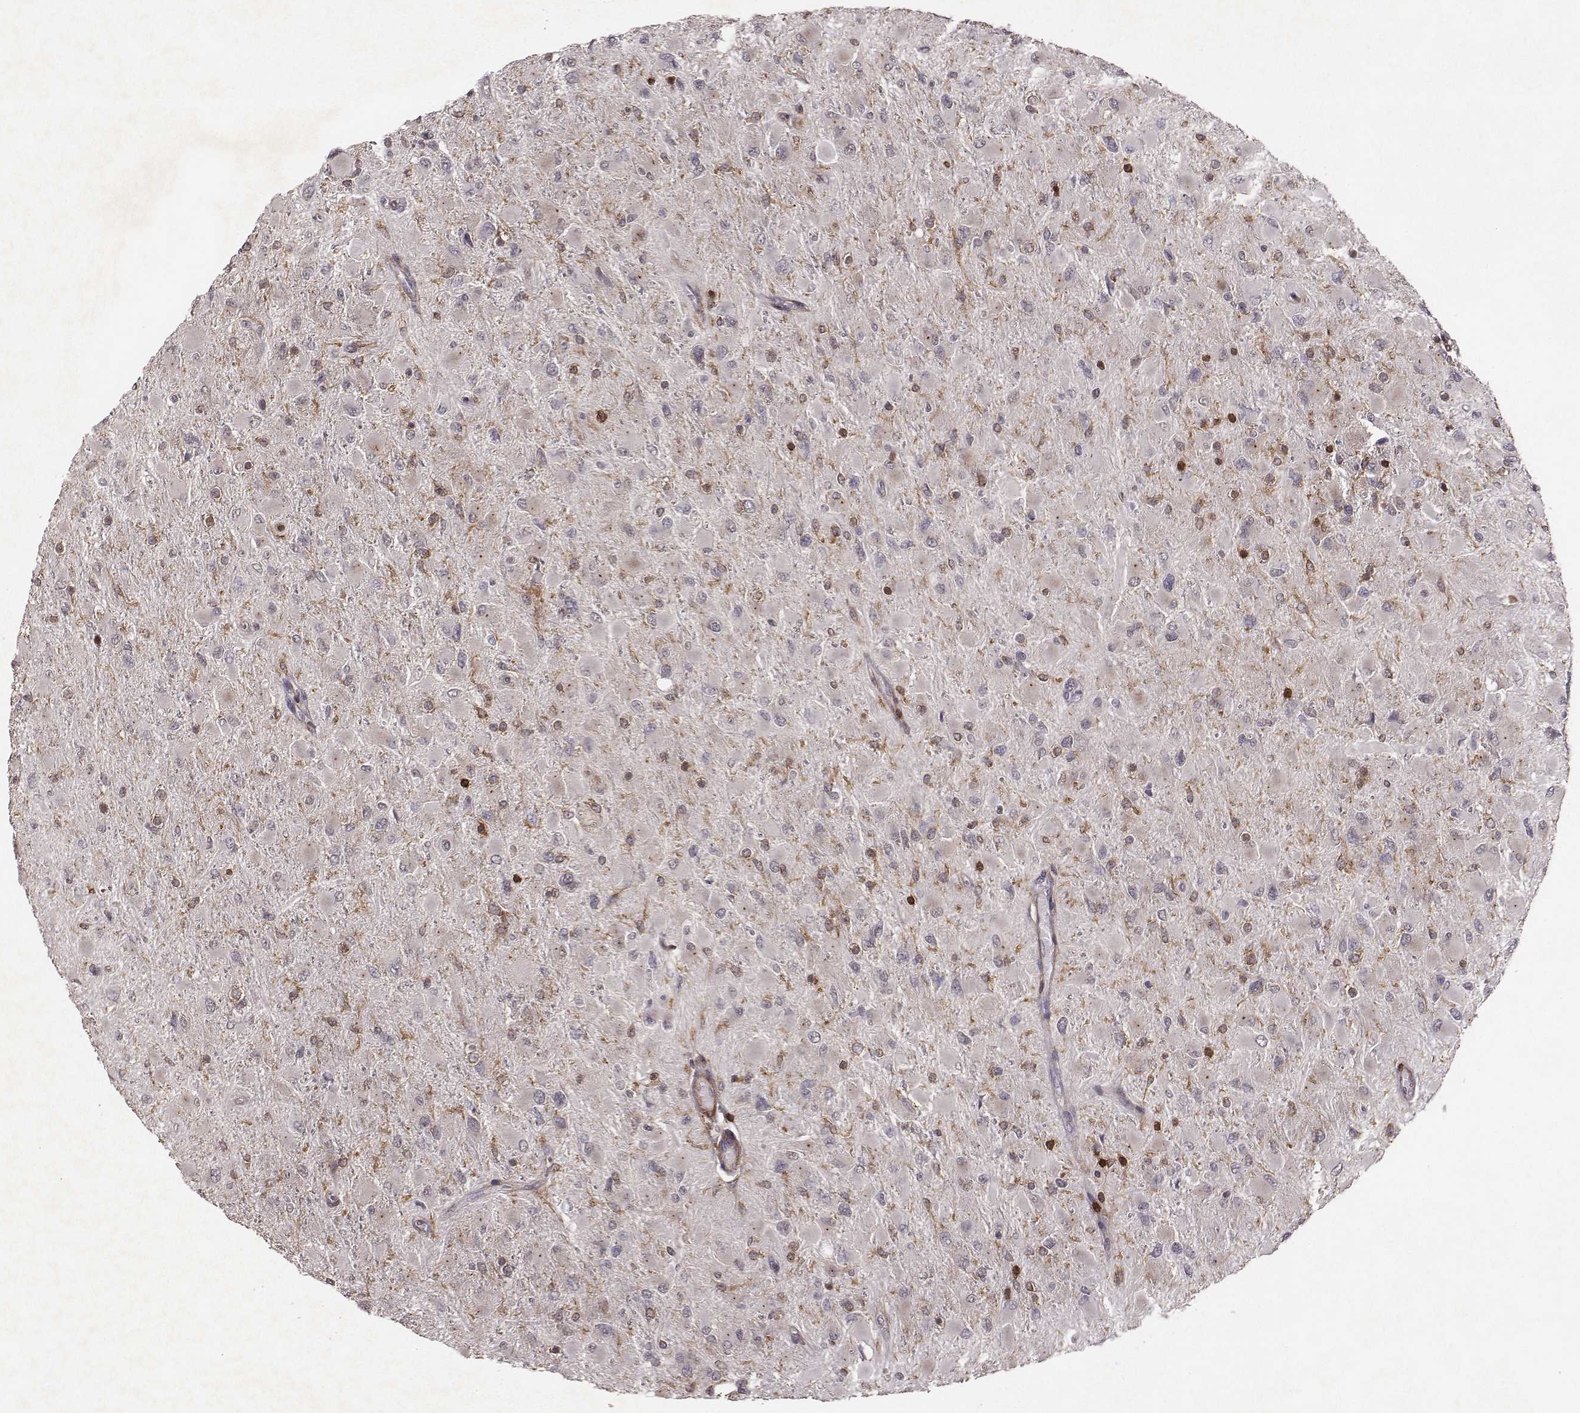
{"staining": {"intensity": "negative", "quantity": "none", "location": "none"}, "tissue": "glioma", "cell_type": "Tumor cells", "image_type": "cancer", "snomed": [{"axis": "morphology", "description": "Glioma, malignant, High grade"}, {"axis": "topography", "description": "Cerebral cortex"}], "caption": "Micrograph shows no protein positivity in tumor cells of glioma tissue. (DAB immunohistochemistry (IHC) visualized using brightfield microscopy, high magnification).", "gene": "PILRA", "patient": {"sex": "female", "age": 36}}